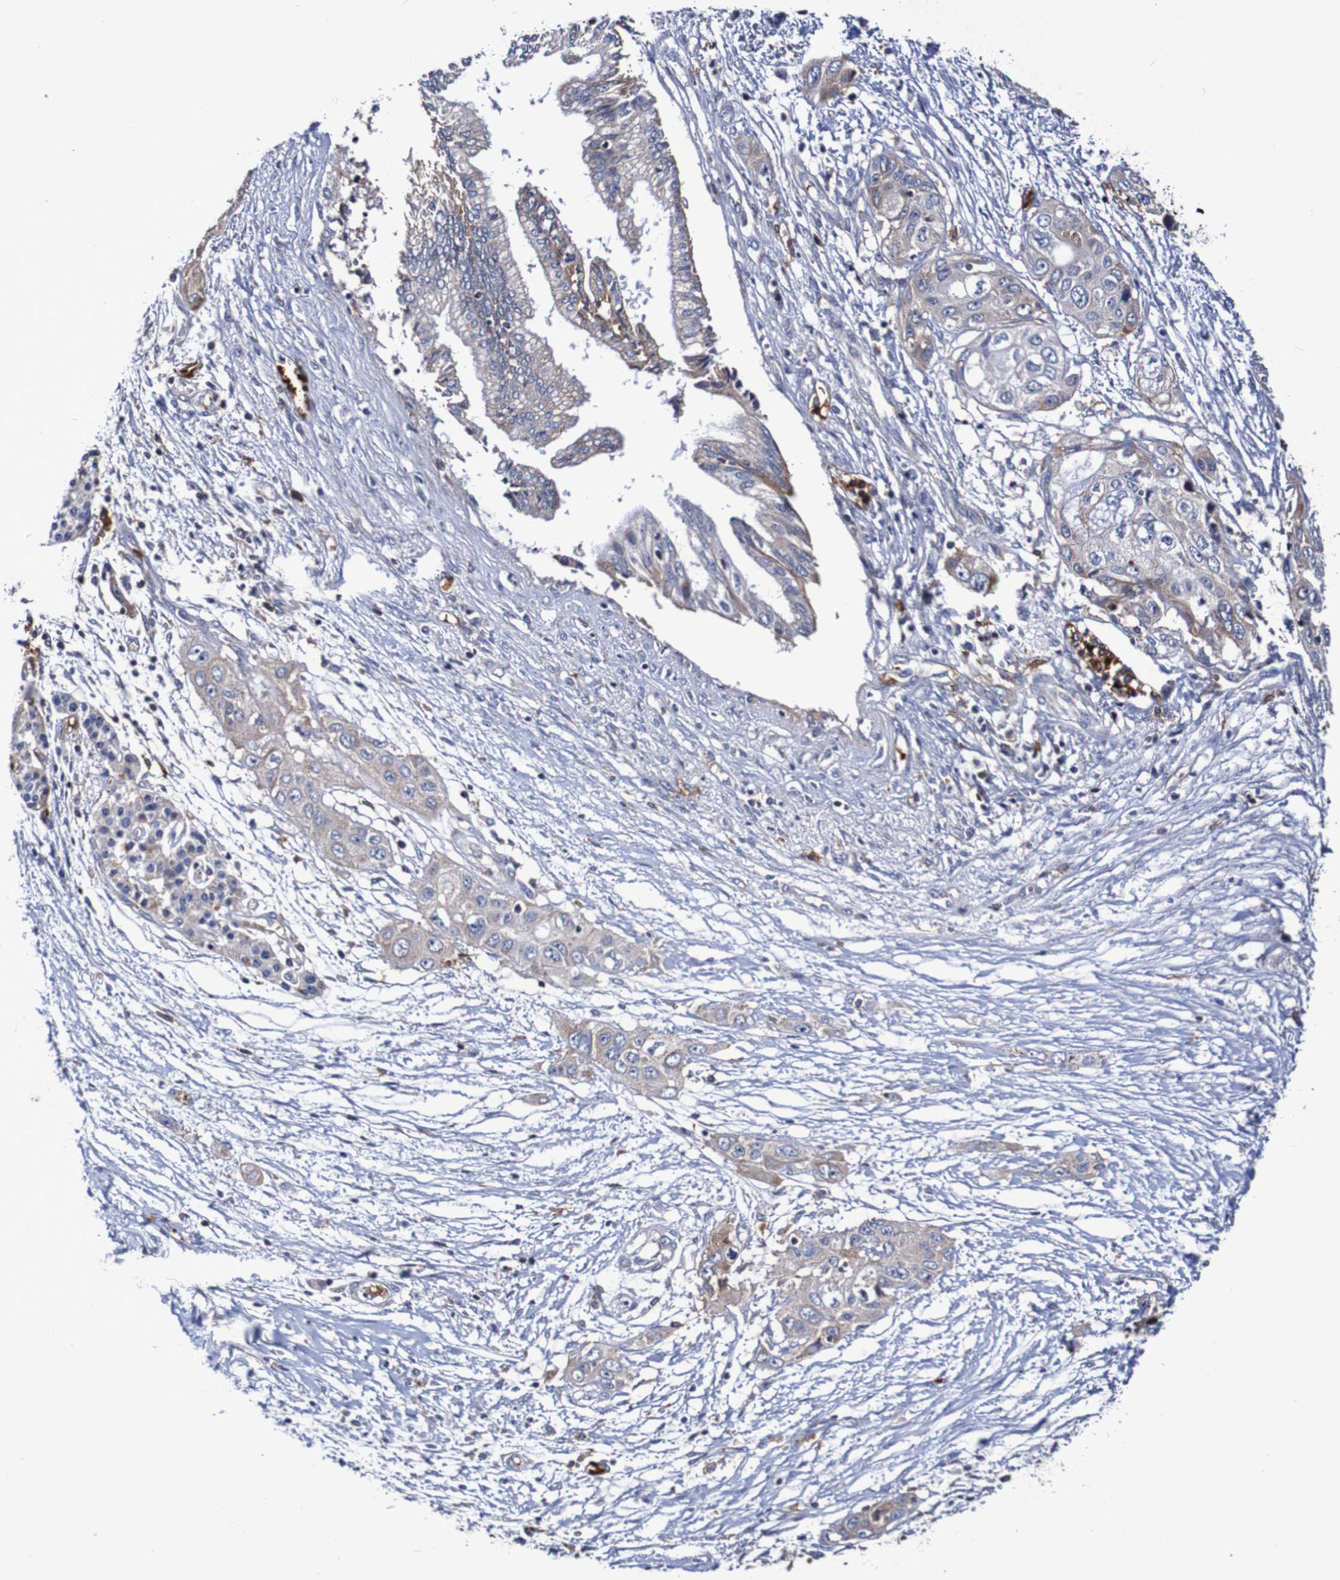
{"staining": {"intensity": "negative", "quantity": "none", "location": "none"}, "tissue": "pancreatic cancer", "cell_type": "Tumor cells", "image_type": "cancer", "snomed": [{"axis": "morphology", "description": "Adenocarcinoma, NOS"}, {"axis": "topography", "description": "Pancreas"}], "caption": "Tumor cells are negative for protein expression in human adenocarcinoma (pancreatic).", "gene": "WNT4", "patient": {"sex": "female", "age": 70}}